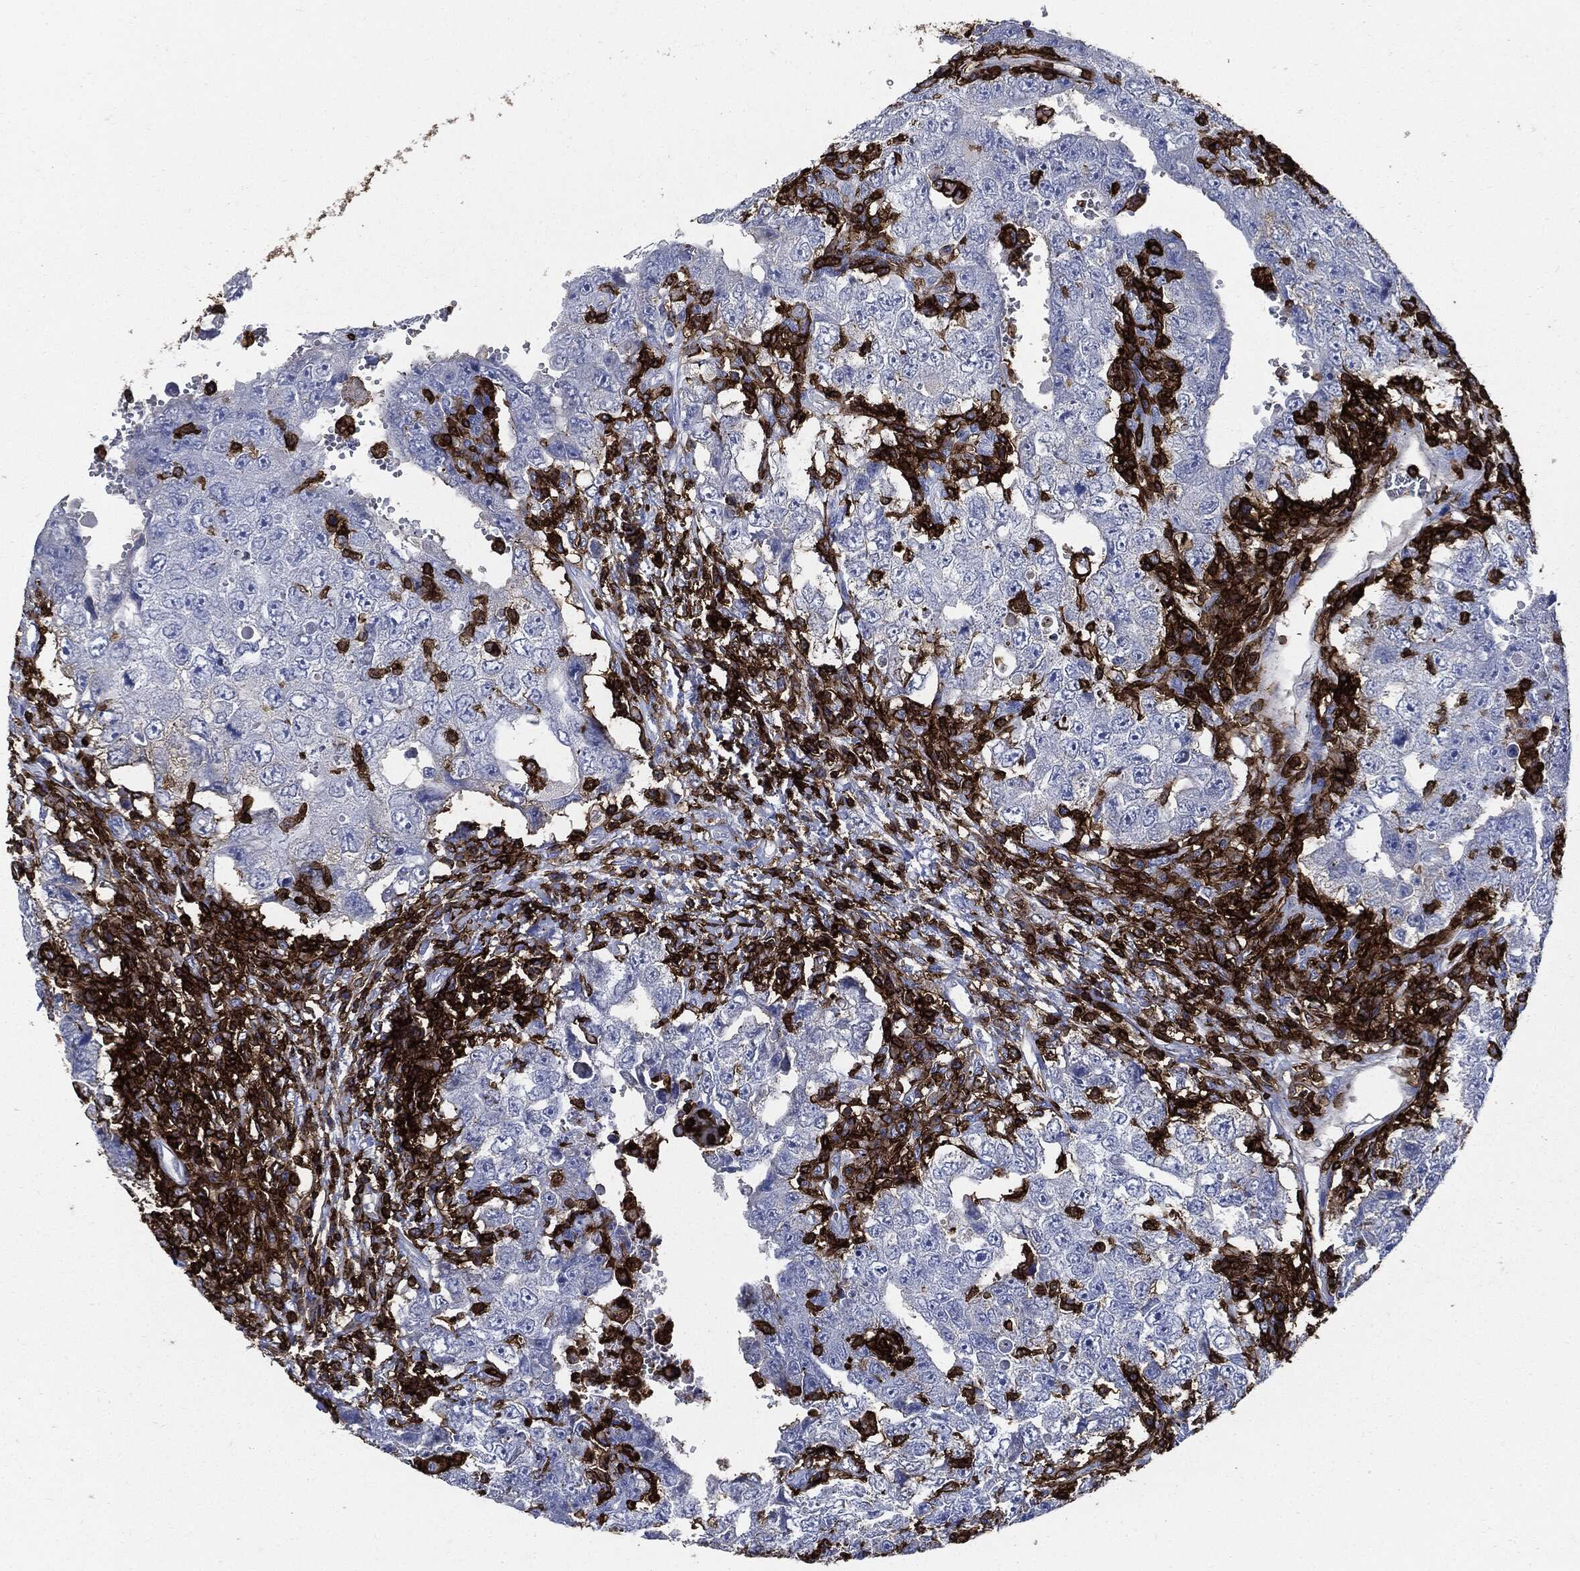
{"staining": {"intensity": "negative", "quantity": "none", "location": "none"}, "tissue": "testis cancer", "cell_type": "Tumor cells", "image_type": "cancer", "snomed": [{"axis": "morphology", "description": "Carcinoma, Embryonal, NOS"}, {"axis": "topography", "description": "Testis"}], "caption": "IHC photomicrograph of embryonal carcinoma (testis) stained for a protein (brown), which reveals no expression in tumor cells.", "gene": "PTPRC", "patient": {"sex": "male", "age": 26}}